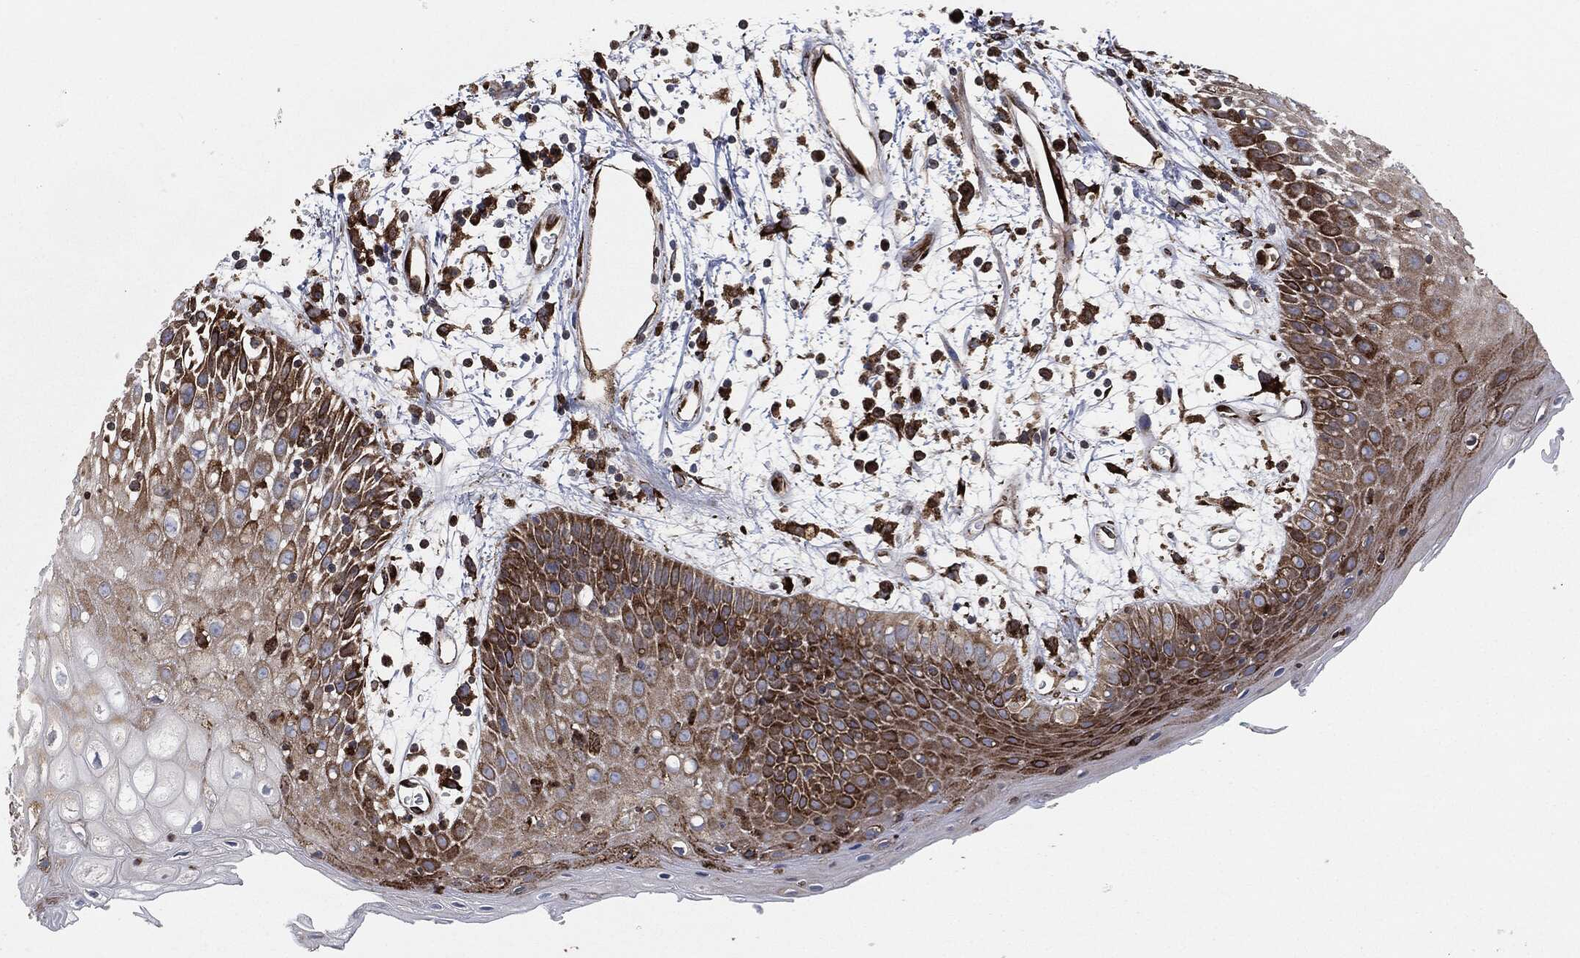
{"staining": {"intensity": "strong", "quantity": "25%-75%", "location": "cytoplasmic/membranous"}, "tissue": "oral mucosa", "cell_type": "Squamous epithelial cells", "image_type": "normal", "snomed": [{"axis": "morphology", "description": "Normal tissue, NOS"}, {"axis": "morphology", "description": "Squamous cell carcinoma, NOS"}, {"axis": "topography", "description": "Skeletal muscle"}, {"axis": "topography", "description": "Oral tissue"}, {"axis": "topography", "description": "Head-Neck"}], "caption": "About 25%-75% of squamous epithelial cells in benign oral mucosa display strong cytoplasmic/membranous protein positivity as visualized by brown immunohistochemical staining.", "gene": "CALR", "patient": {"sex": "female", "age": 84}}